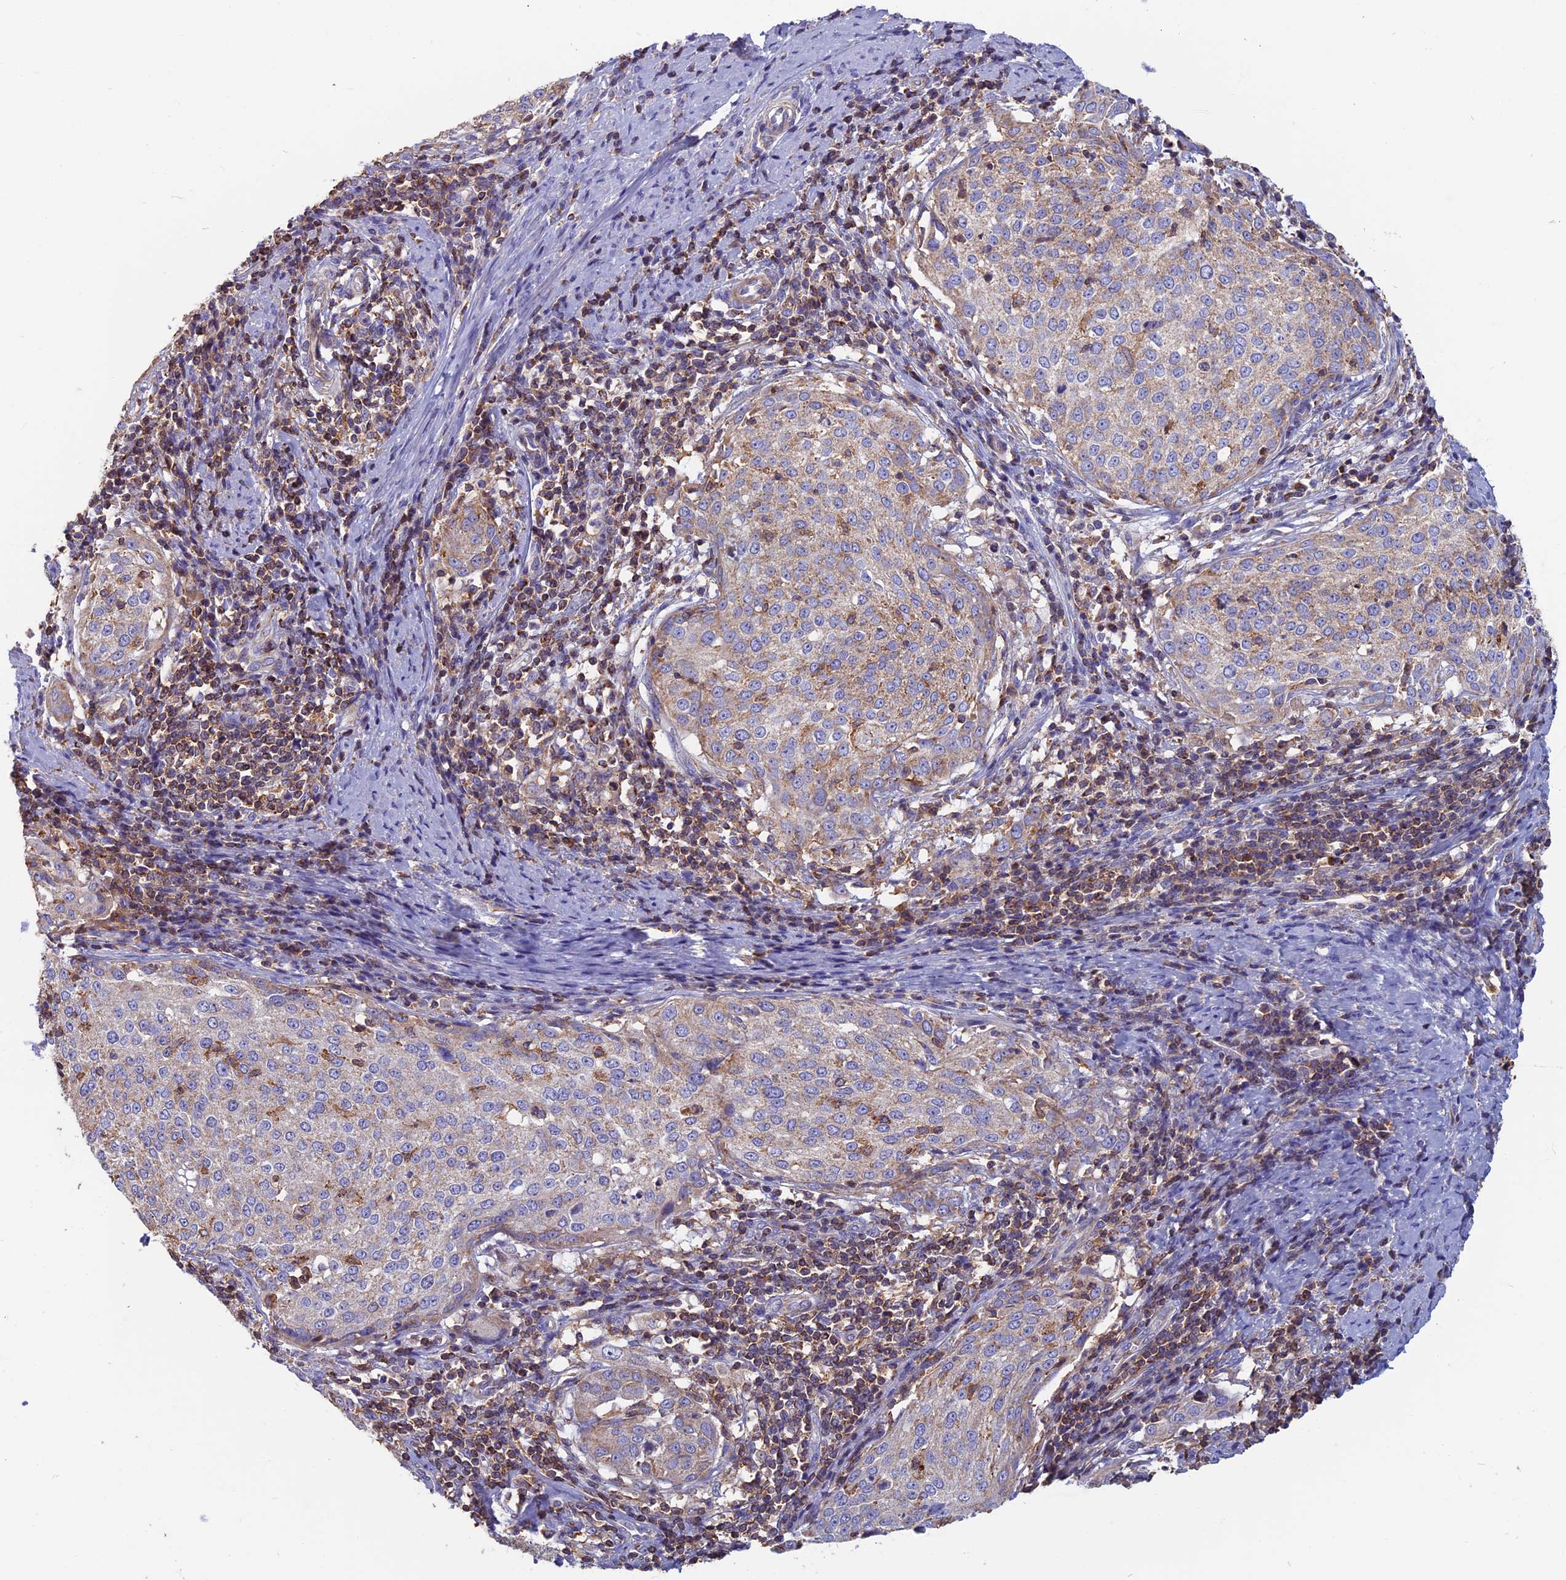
{"staining": {"intensity": "weak", "quantity": "25%-75%", "location": "cytoplasmic/membranous"}, "tissue": "cervical cancer", "cell_type": "Tumor cells", "image_type": "cancer", "snomed": [{"axis": "morphology", "description": "Squamous cell carcinoma, NOS"}, {"axis": "topography", "description": "Cervix"}], "caption": "An image of cervical cancer (squamous cell carcinoma) stained for a protein shows weak cytoplasmic/membranous brown staining in tumor cells. (DAB IHC, brown staining for protein, blue staining for nuclei).", "gene": "HSD17B8", "patient": {"sex": "female", "age": 57}}